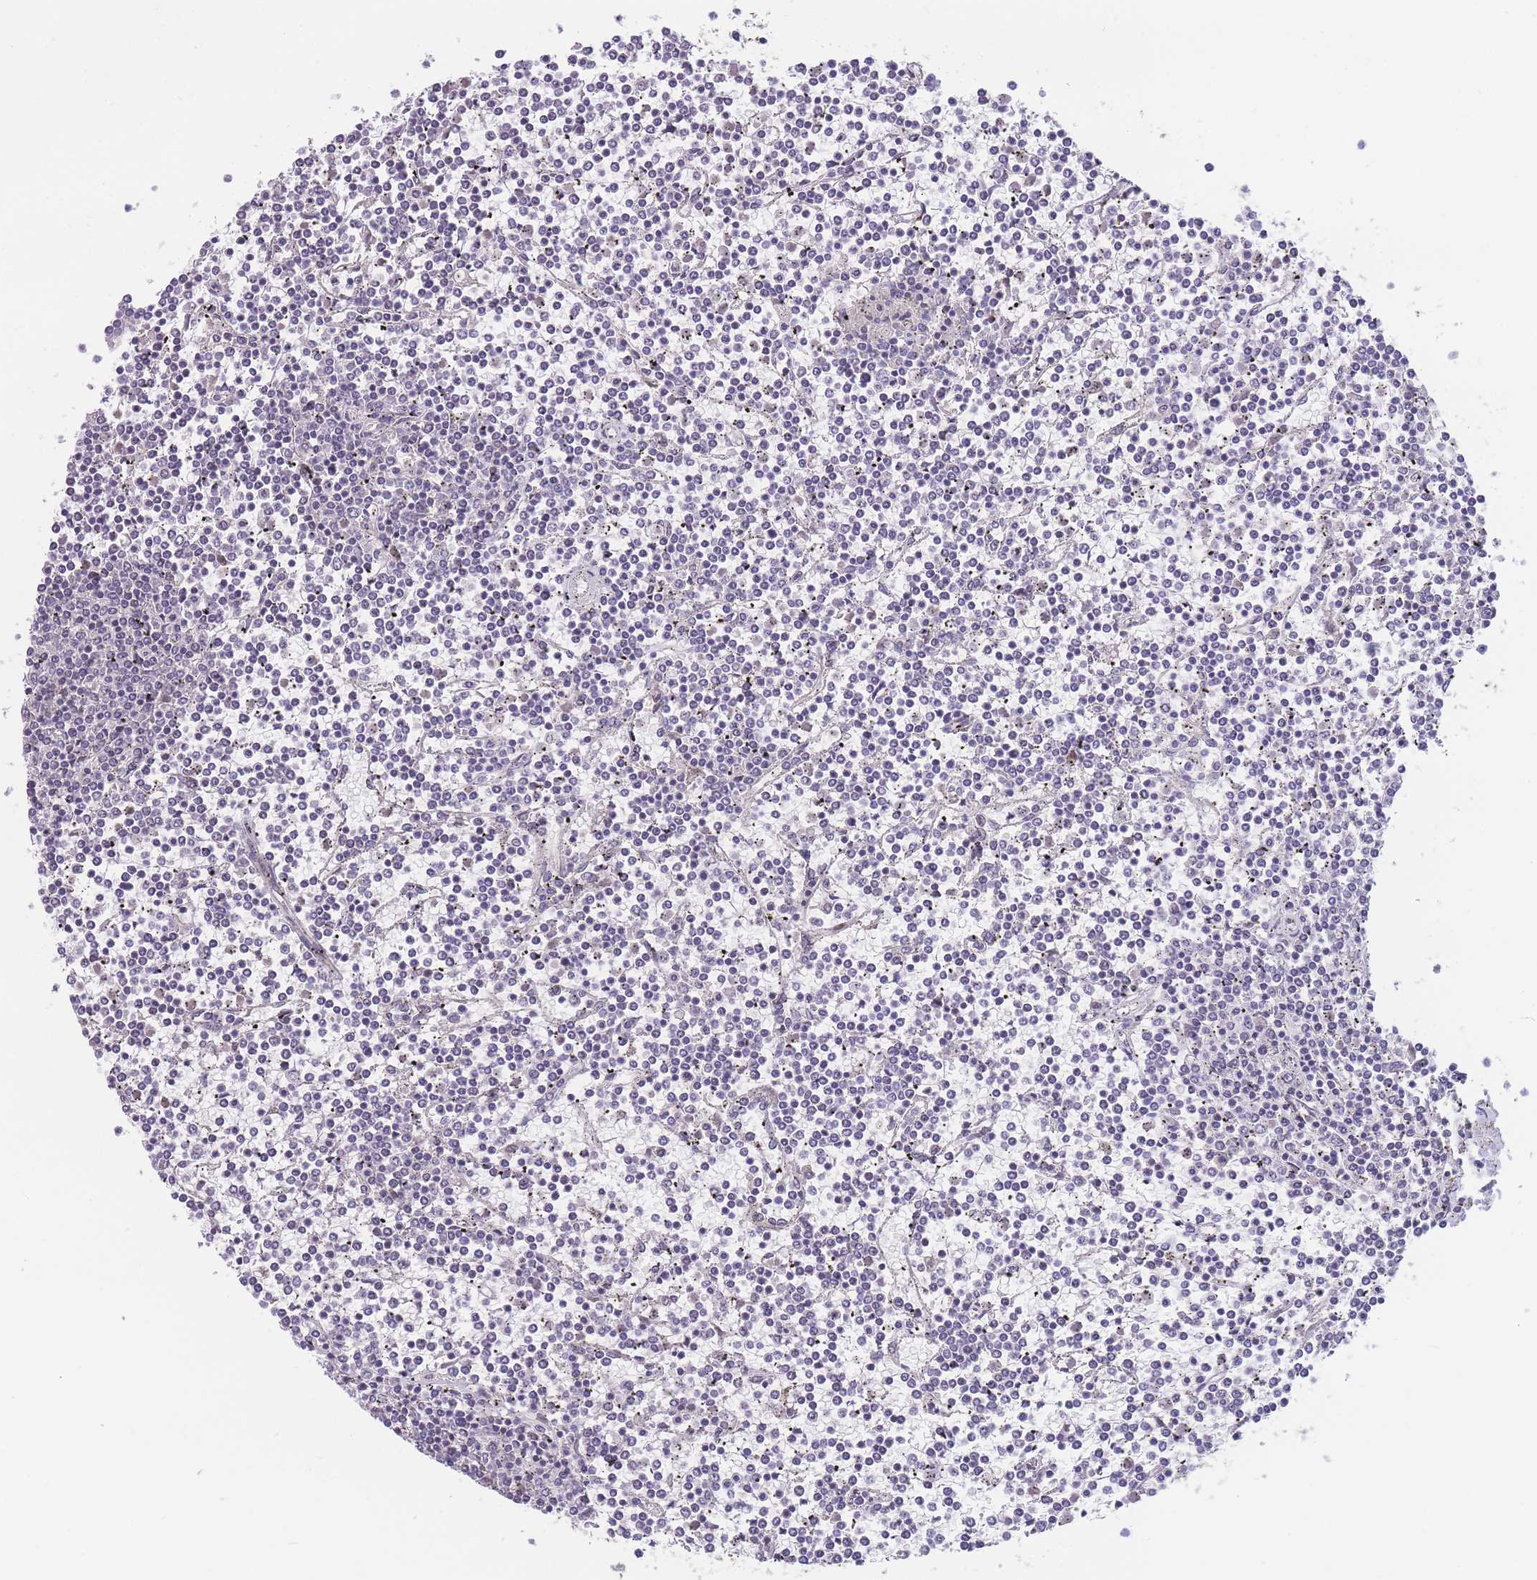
{"staining": {"intensity": "negative", "quantity": "none", "location": "none"}, "tissue": "lymphoma", "cell_type": "Tumor cells", "image_type": "cancer", "snomed": [{"axis": "morphology", "description": "Malignant lymphoma, non-Hodgkin's type, Low grade"}, {"axis": "topography", "description": "Spleen"}], "caption": "DAB (3,3'-diaminobenzidine) immunohistochemical staining of lymphoma displays no significant staining in tumor cells.", "gene": "SHCBP1", "patient": {"sex": "female", "age": 19}}